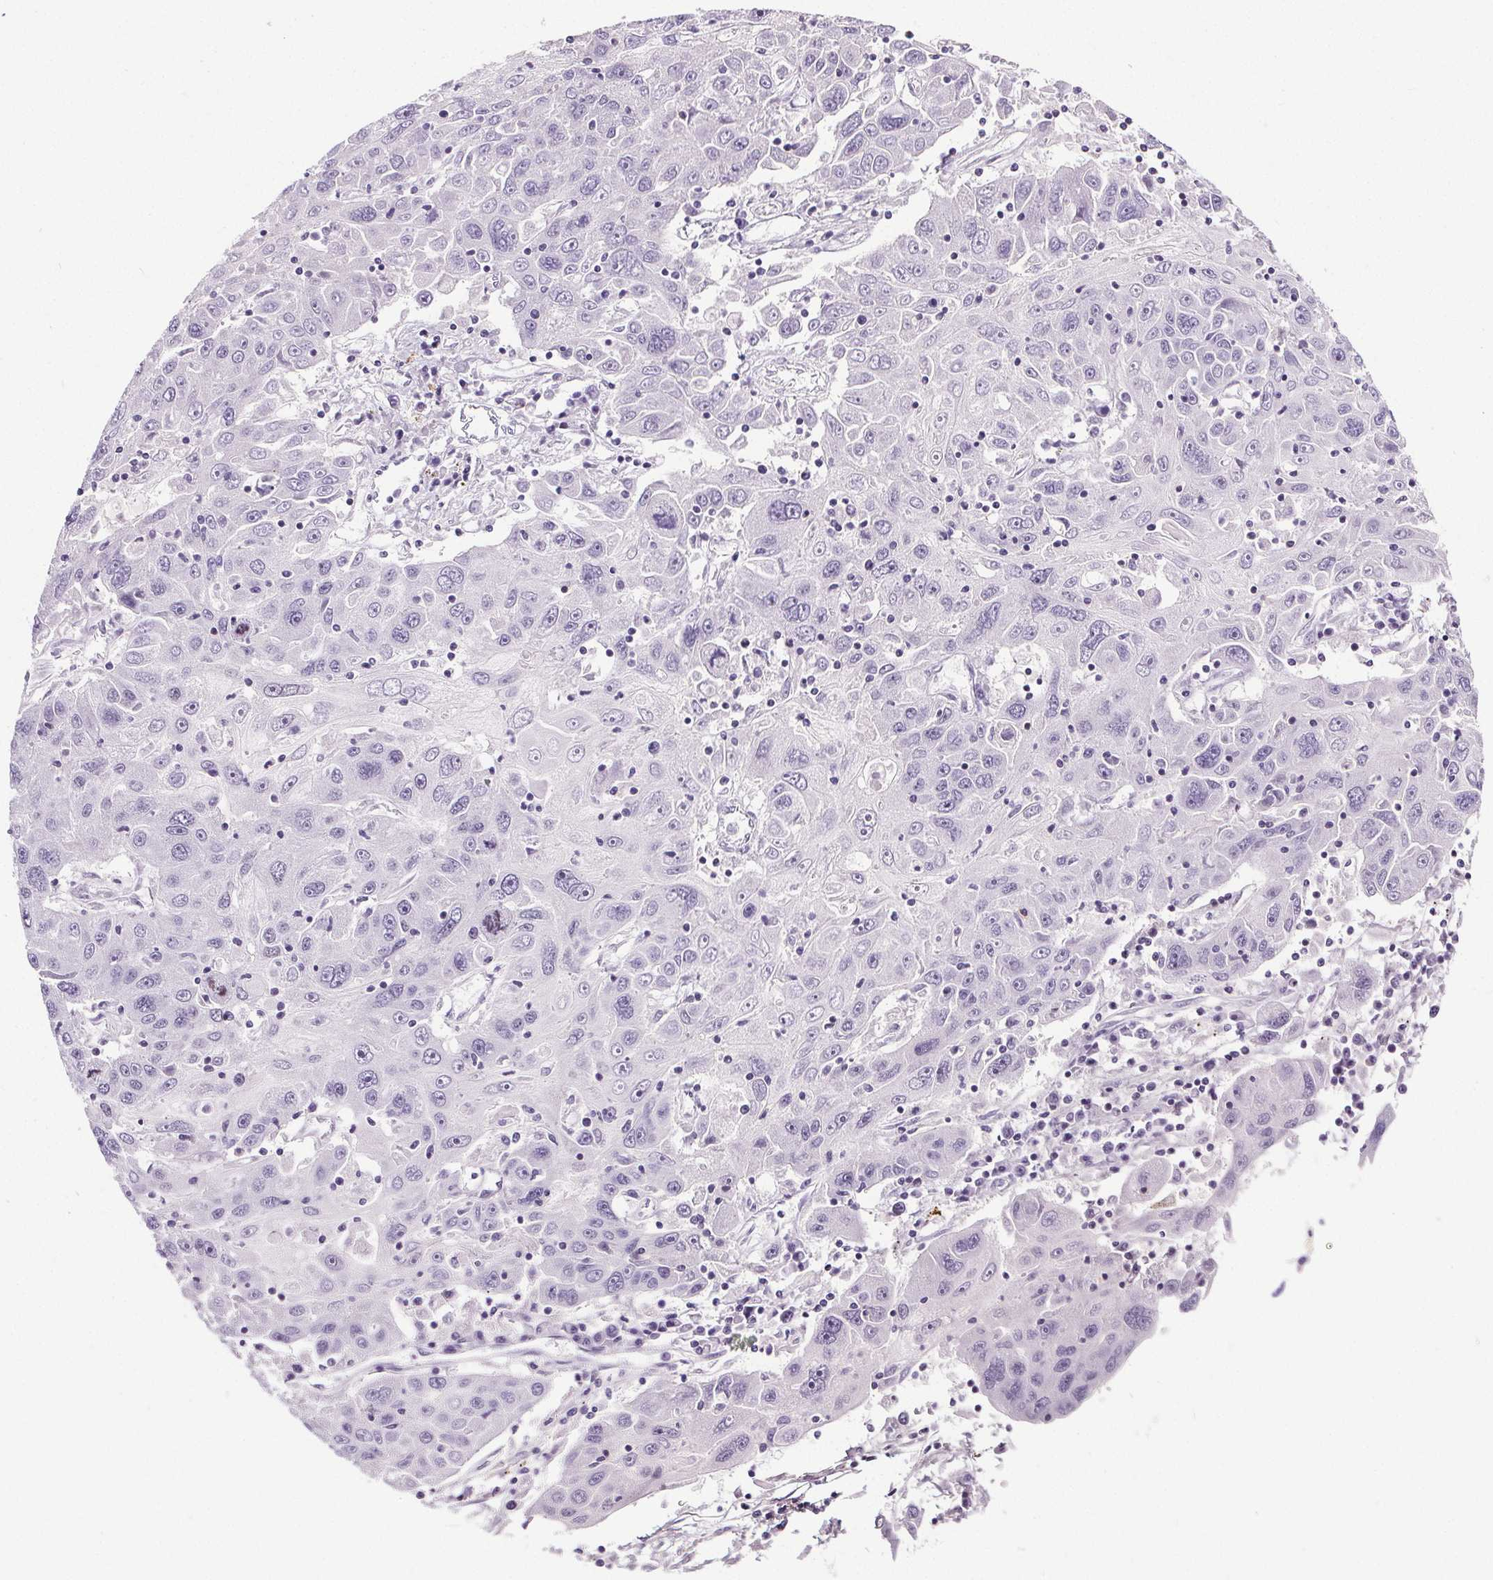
{"staining": {"intensity": "negative", "quantity": "none", "location": "none"}, "tissue": "stomach cancer", "cell_type": "Tumor cells", "image_type": "cancer", "snomed": [{"axis": "morphology", "description": "Adenocarcinoma, NOS"}, {"axis": "topography", "description": "Stomach"}], "caption": "Immunohistochemical staining of human adenocarcinoma (stomach) displays no significant positivity in tumor cells.", "gene": "GP6", "patient": {"sex": "male", "age": 56}}